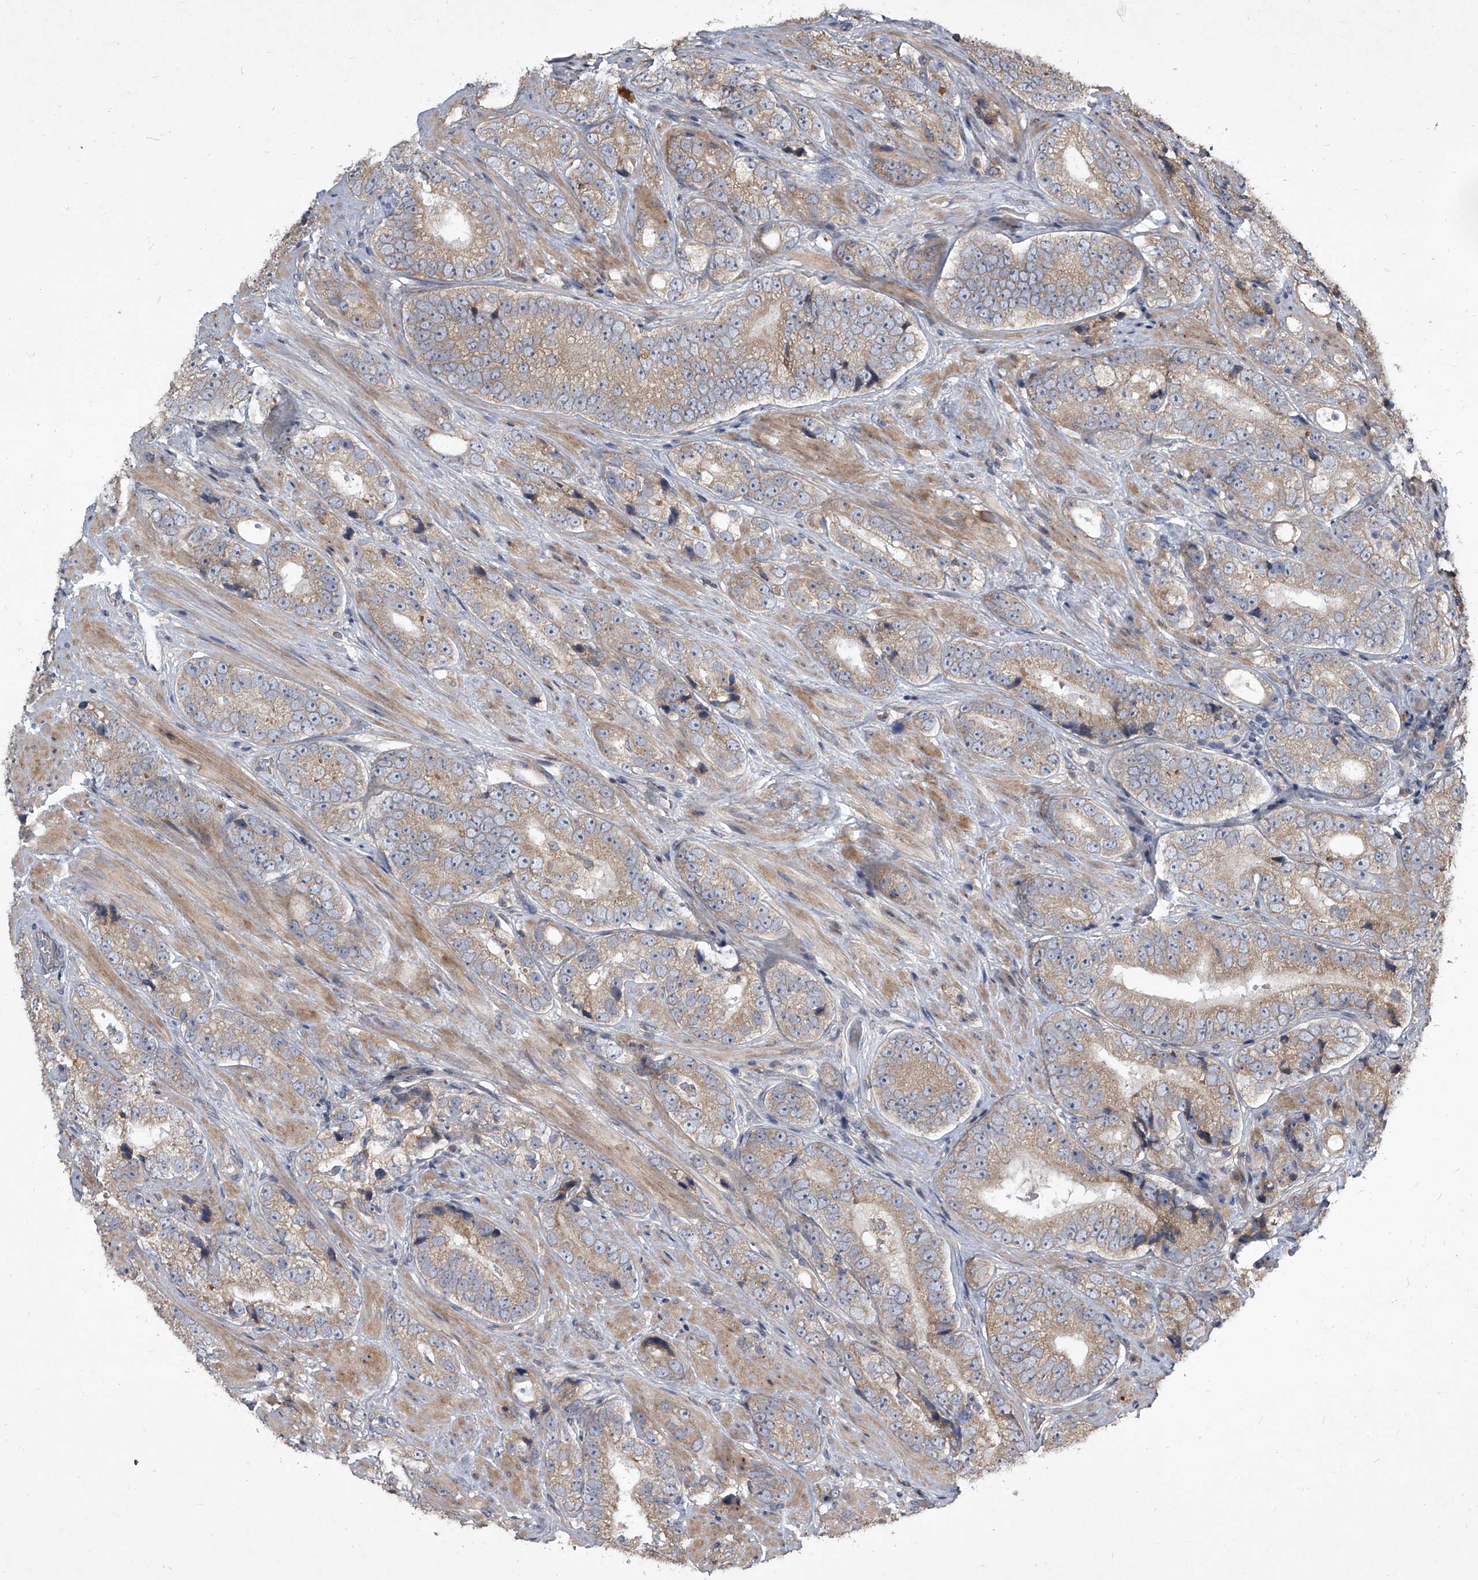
{"staining": {"intensity": "weak", "quantity": ">75%", "location": "cytoplasmic/membranous"}, "tissue": "prostate cancer", "cell_type": "Tumor cells", "image_type": "cancer", "snomed": [{"axis": "morphology", "description": "Adenocarcinoma, High grade"}, {"axis": "topography", "description": "Prostate"}], "caption": "Weak cytoplasmic/membranous positivity for a protein is present in approximately >75% of tumor cells of prostate cancer (adenocarcinoma (high-grade)) using IHC.", "gene": "EVA1C", "patient": {"sex": "male", "age": 56}}